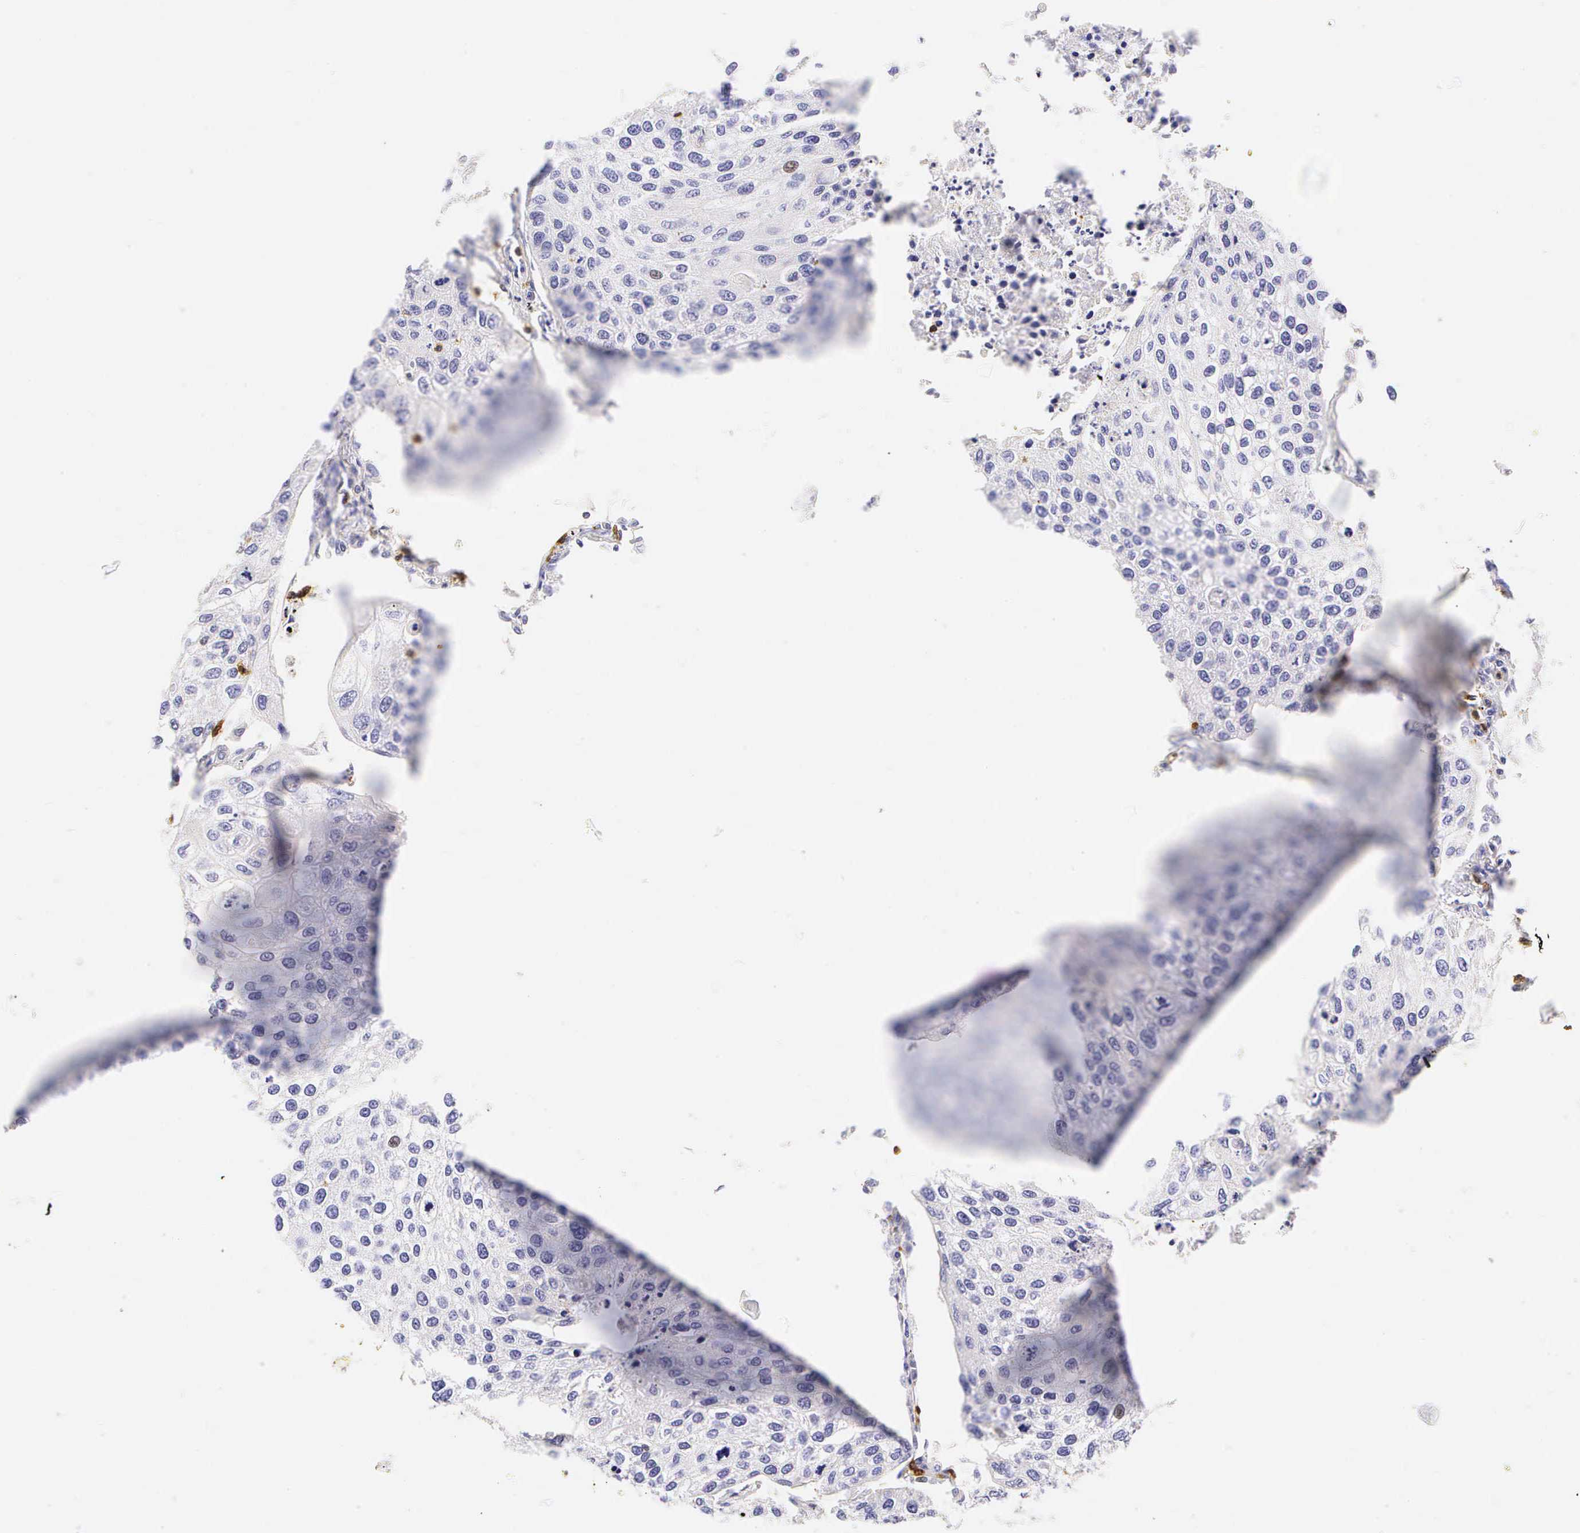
{"staining": {"intensity": "negative", "quantity": "none", "location": "none"}, "tissue": "lung cancer", "cell_type": "Tumor cells", "image_type": "cancer", "snomed": [{"axis": "morphology", "description": "Squamous cell carcinoma, NOS"}, {"axis": "topography", "description": "Lung"}], "caption": "Histopathology image shows no significant protein expression in tumor cells of squamous cell carcinoma (lung).", "gene": "CD3E", "patient": {"sex": "male", "age": 75}}